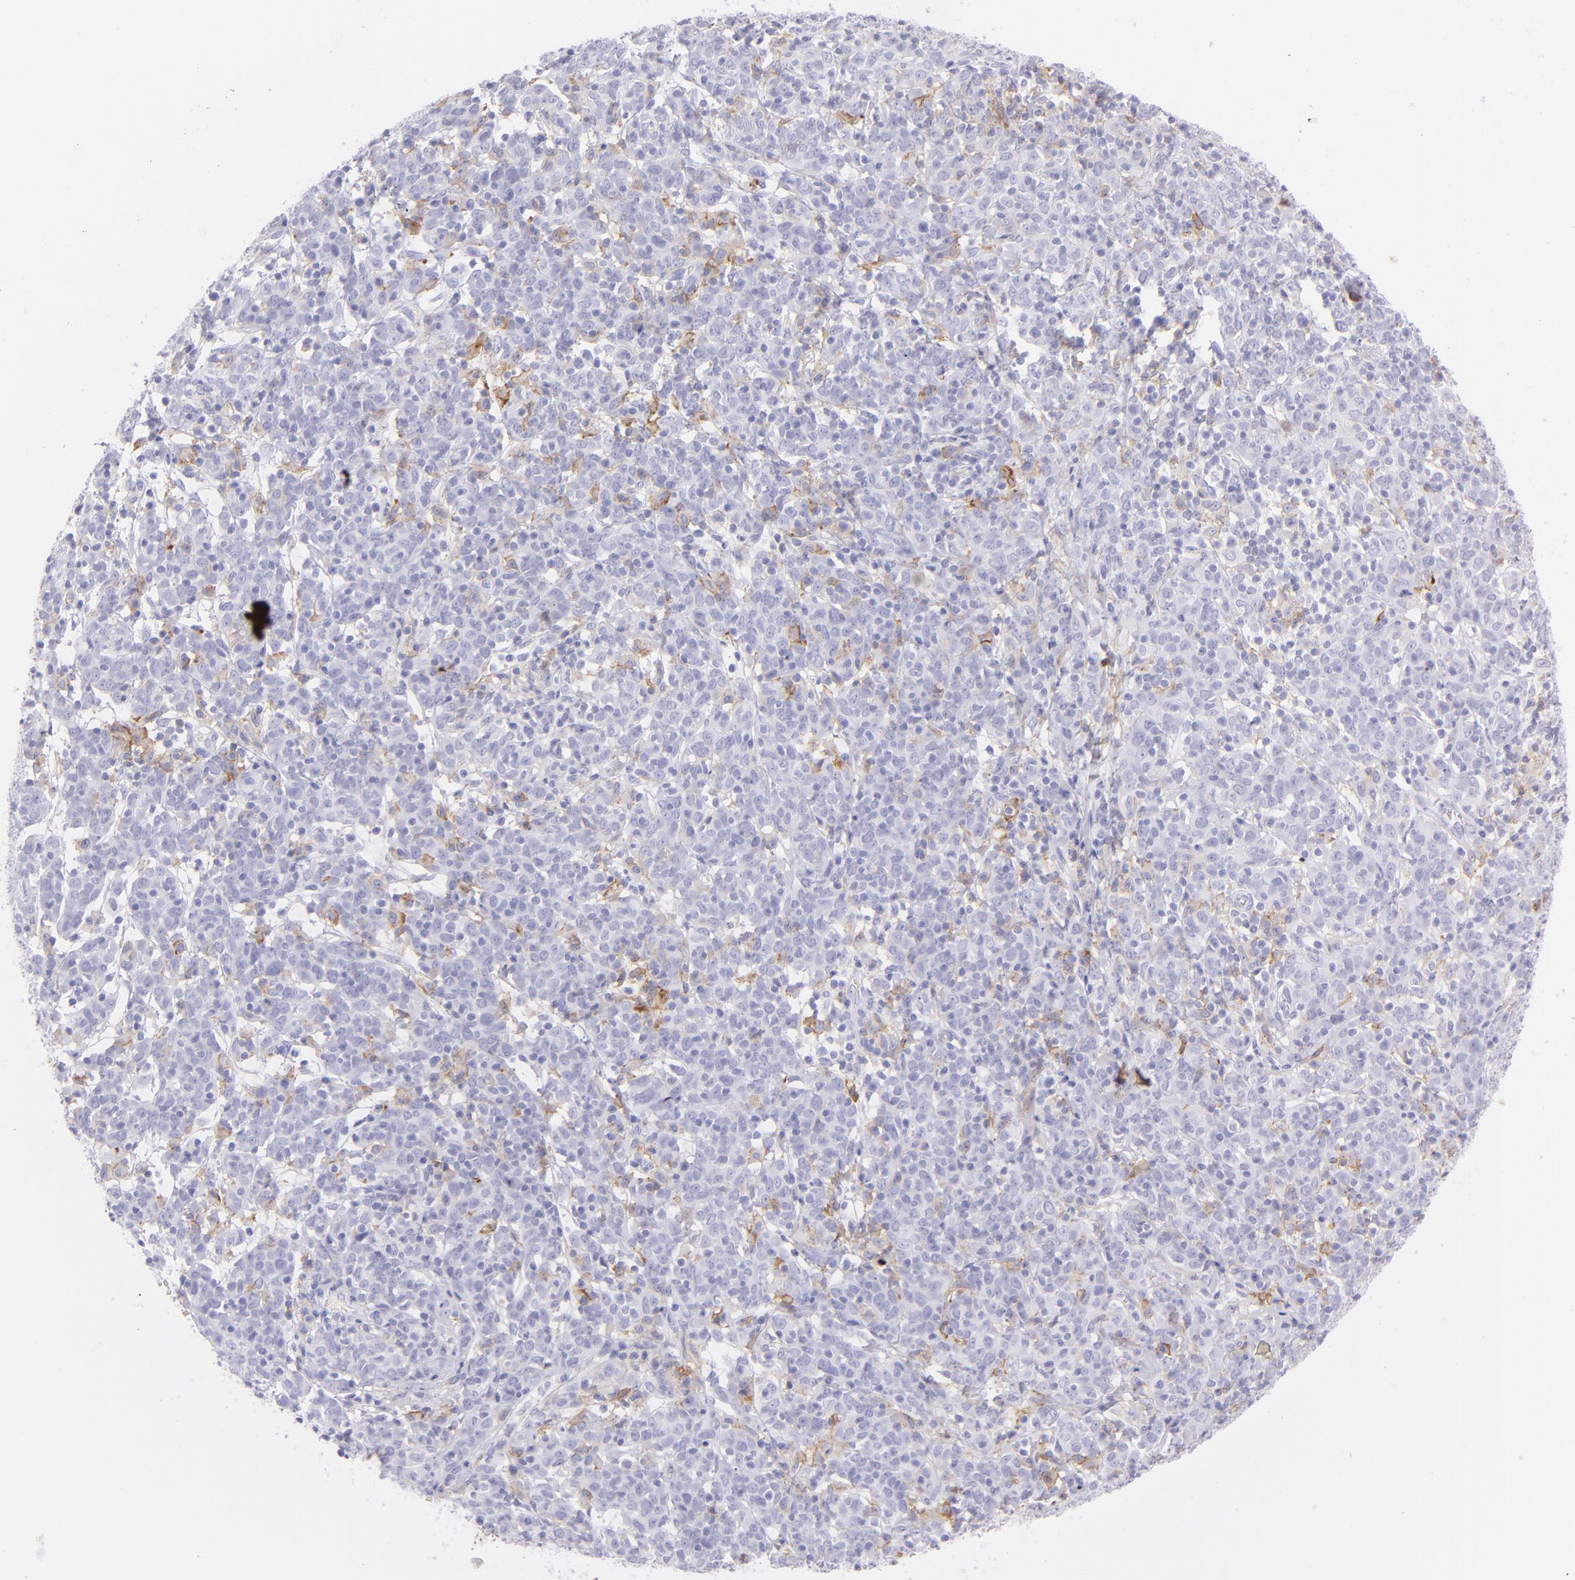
{"staining": {"intensity": "negative", "quantity": "none", "location": "none"}, "tissue": "cervical cancer", "cell_type": "Tumor cells", "image_type": "cancer", "snomed": [{"axis": "morphology", "description": "Normal tissue, NOS"}, {"axis": "morphology", "description": "Squamous cell carcinoma, NOS"}, {"axis": "topography", "description": "Cervix"}], "caption": "The IHC photomicrograph has no significant staining in tumor cells of squamous cell carcinoma (cervical) tissue.", "gene": "CD72", "patient": {"sex": "female", "age": 67}}